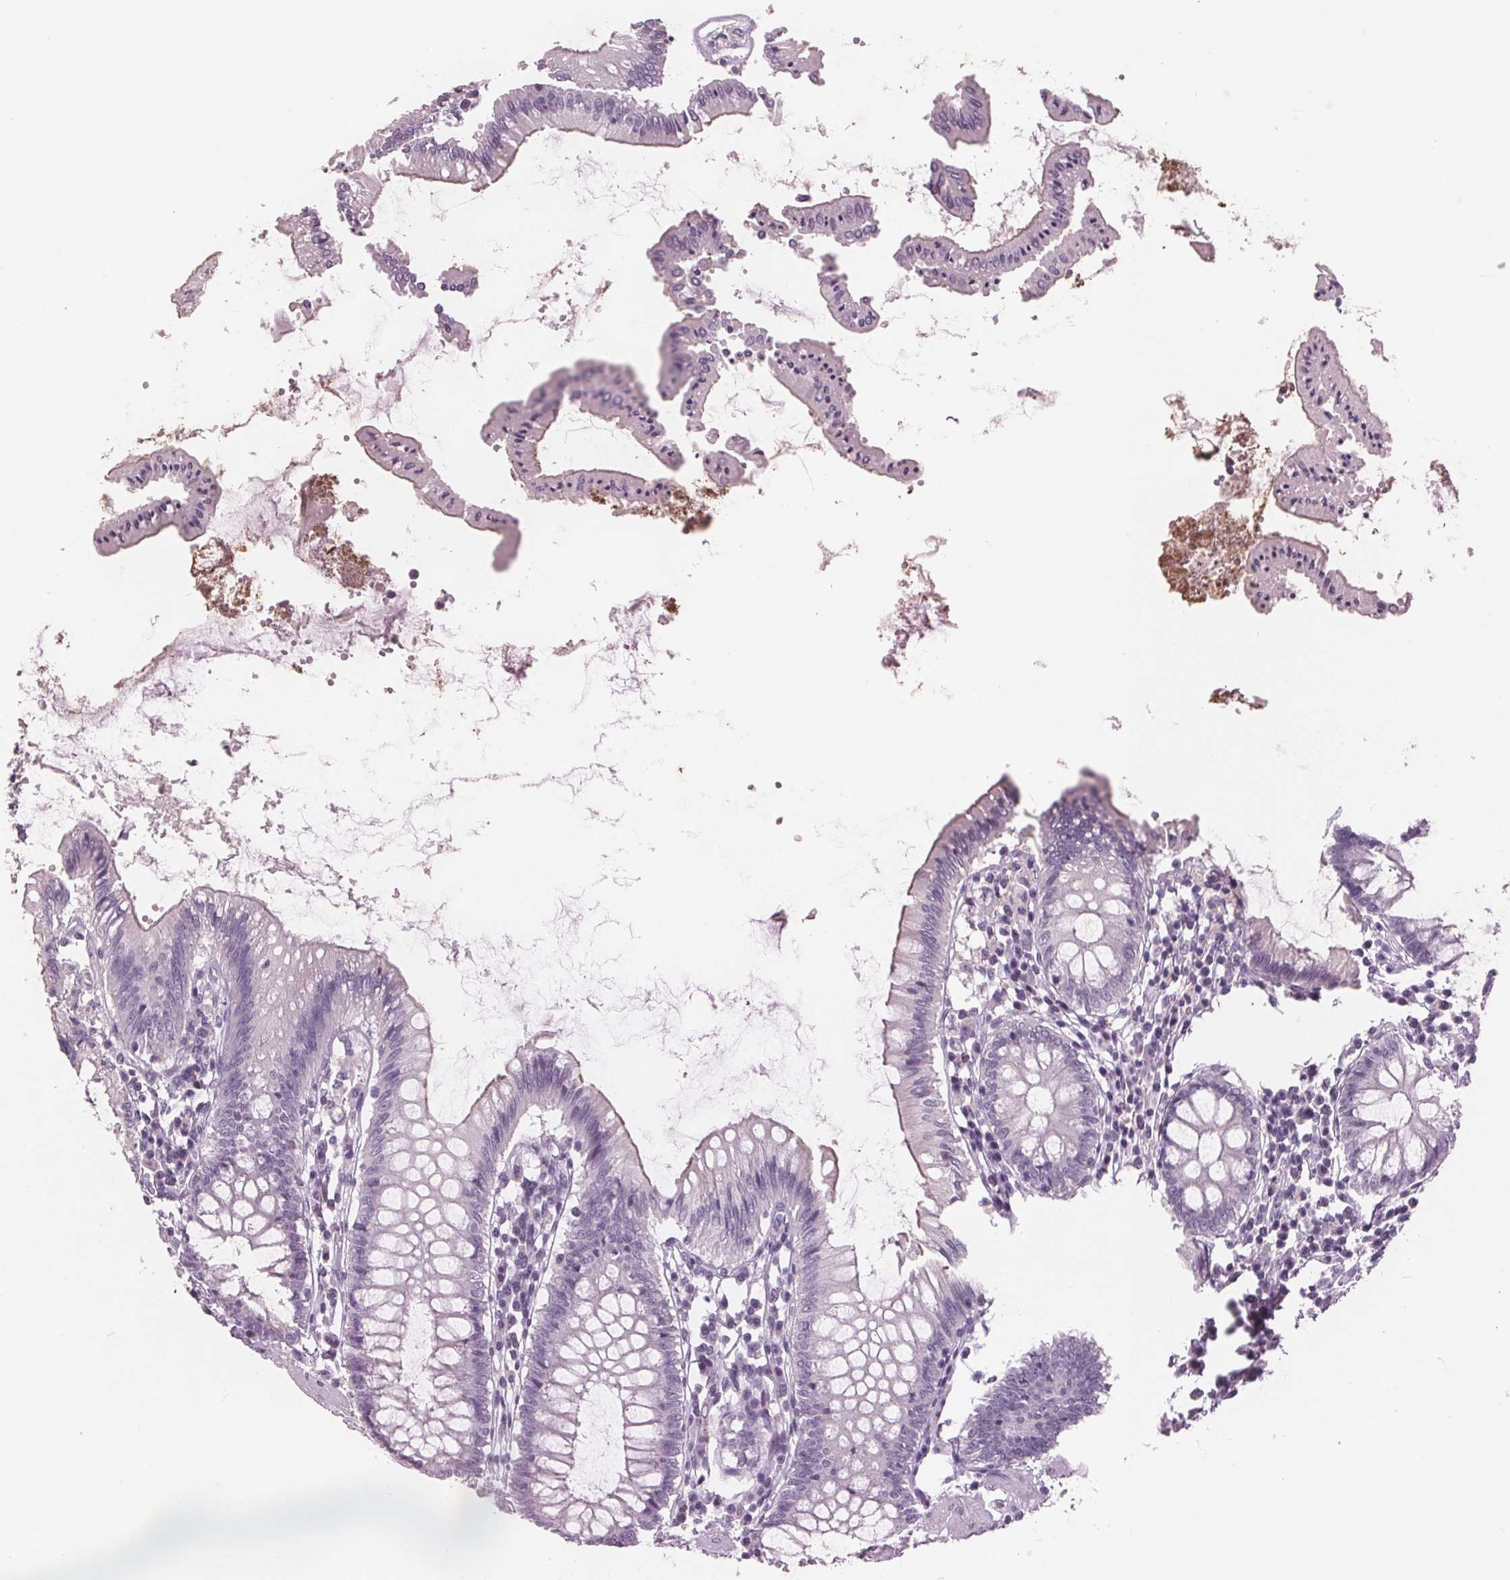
{"staining": {"intensity": "negative", "quantity": "none", "location": "none"}, "tissue": "colon", "cell_type": "Endothelial cells", "image_type": "normal", "snomed": [{"axis": "morphology", "description": "Normal tissue, NOS"}, {"axis": "morphology", "description": "Adenocarcinoma, NOS"}, {"axis": "topography", "description": "Colon"}], "caption": "This is a image of immunohistochemistry (IHC) staining of benign colon, which shows no expression in endothelial cells. (DAB immunohistochemistry with hematoxylin counter stain).", "gene": "PTPN14", "patient": {"sex": "male", "age": 83}}